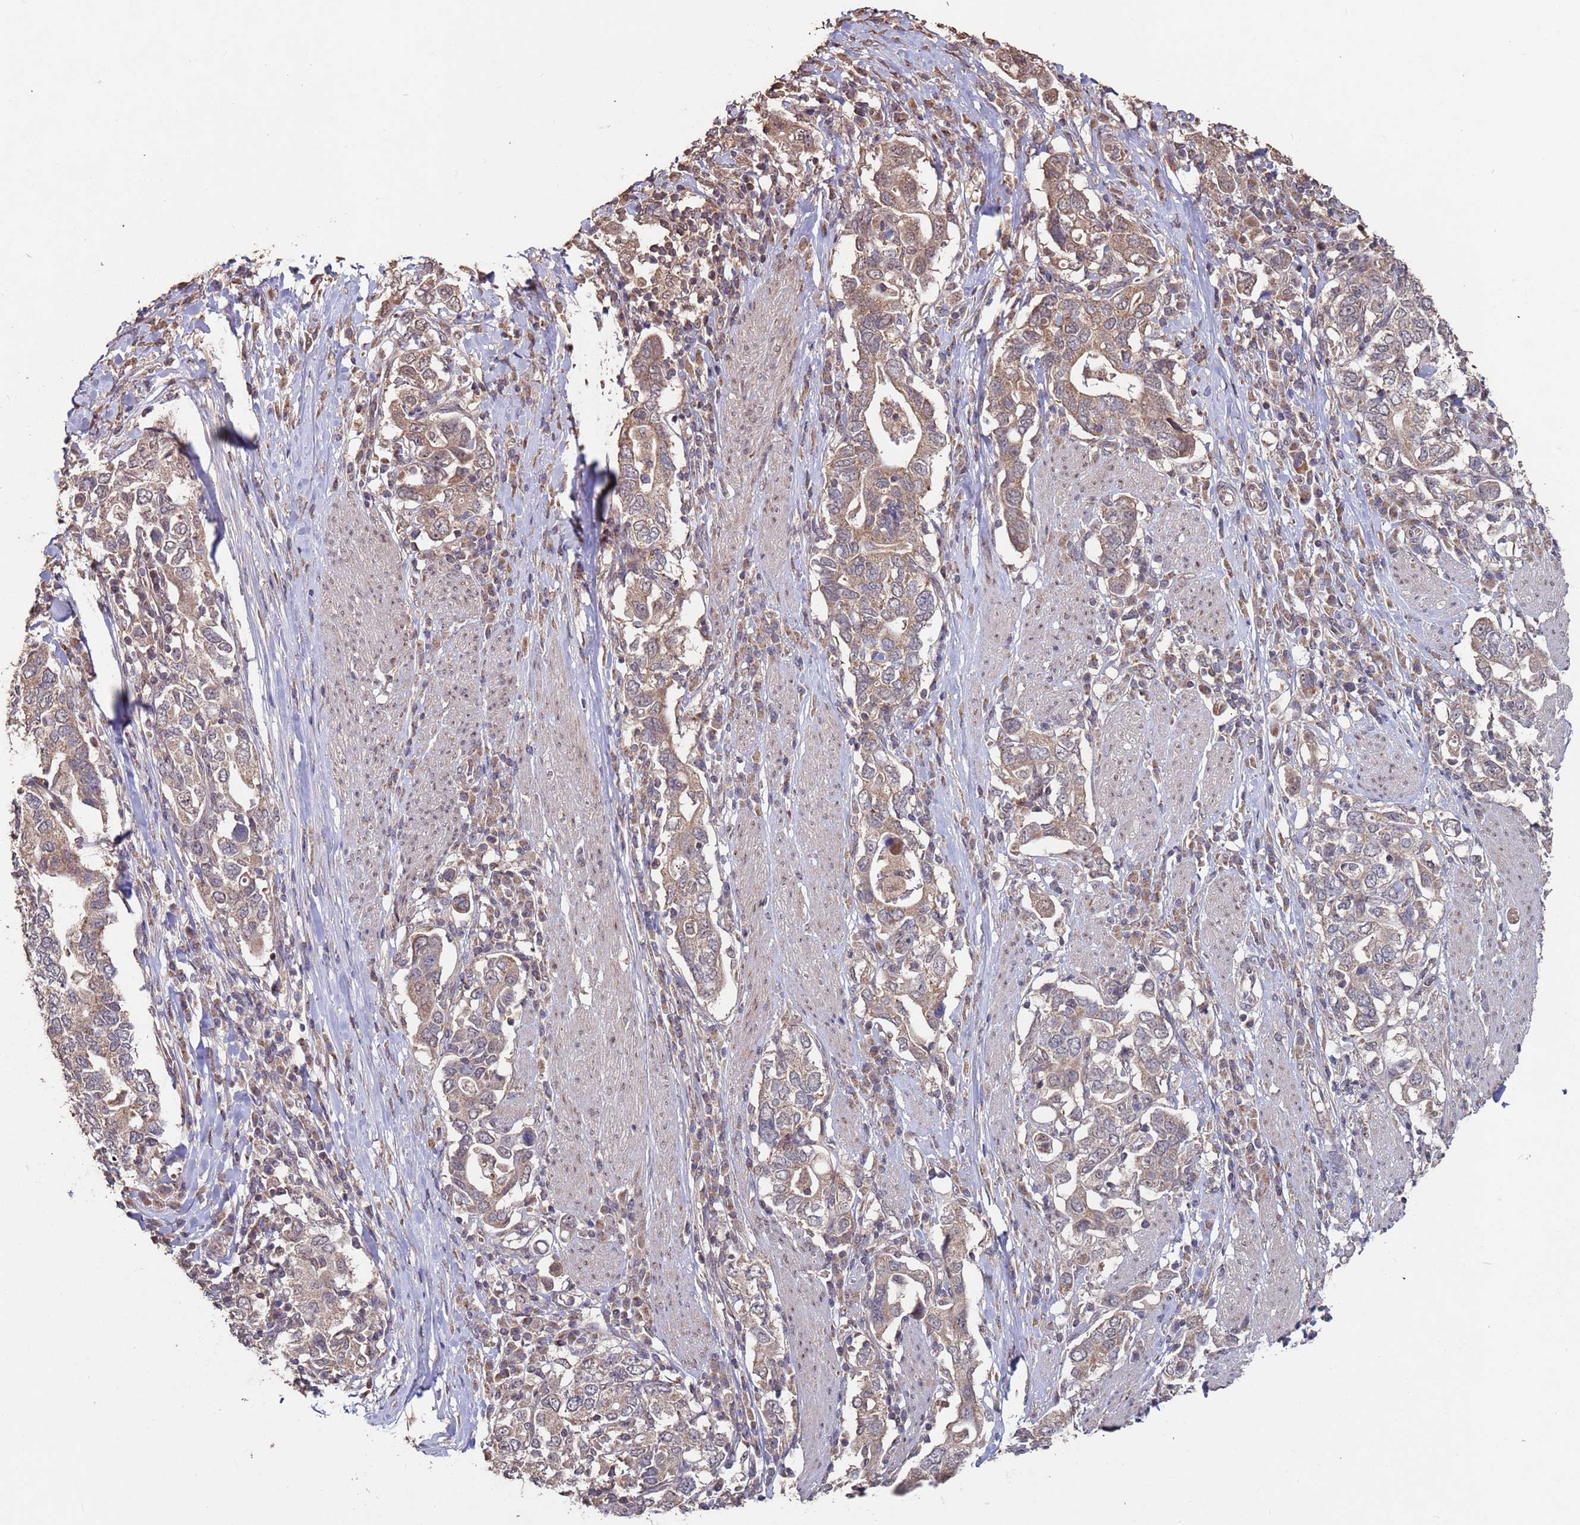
{"staining": {"intensity": "weak", "quantity": ">75%", "location": "cytoplasmic/membranous"}, "tissue": "stomach cancer", "cell_type": "Tumor cells", "image_type": "cancer", "snomed": [{"axis": "morphology", "description": "Adenocarcinoma, NOS"}, {"axis": "topography", "description": "Stomach, upper"}, {"axis": "topography", "description": "Stomach"}], "caption": "Immunohistochemistry (IHC) (DAB (3,3'-diaminobenzidine)) staining of stomach cancer (adenocarcinoma) shows weak cytoplasmic/membranous protein staining in about >75% of tumor cells.", "gene": "PRR7", "patient": {"sex": "male", "age": 62}}